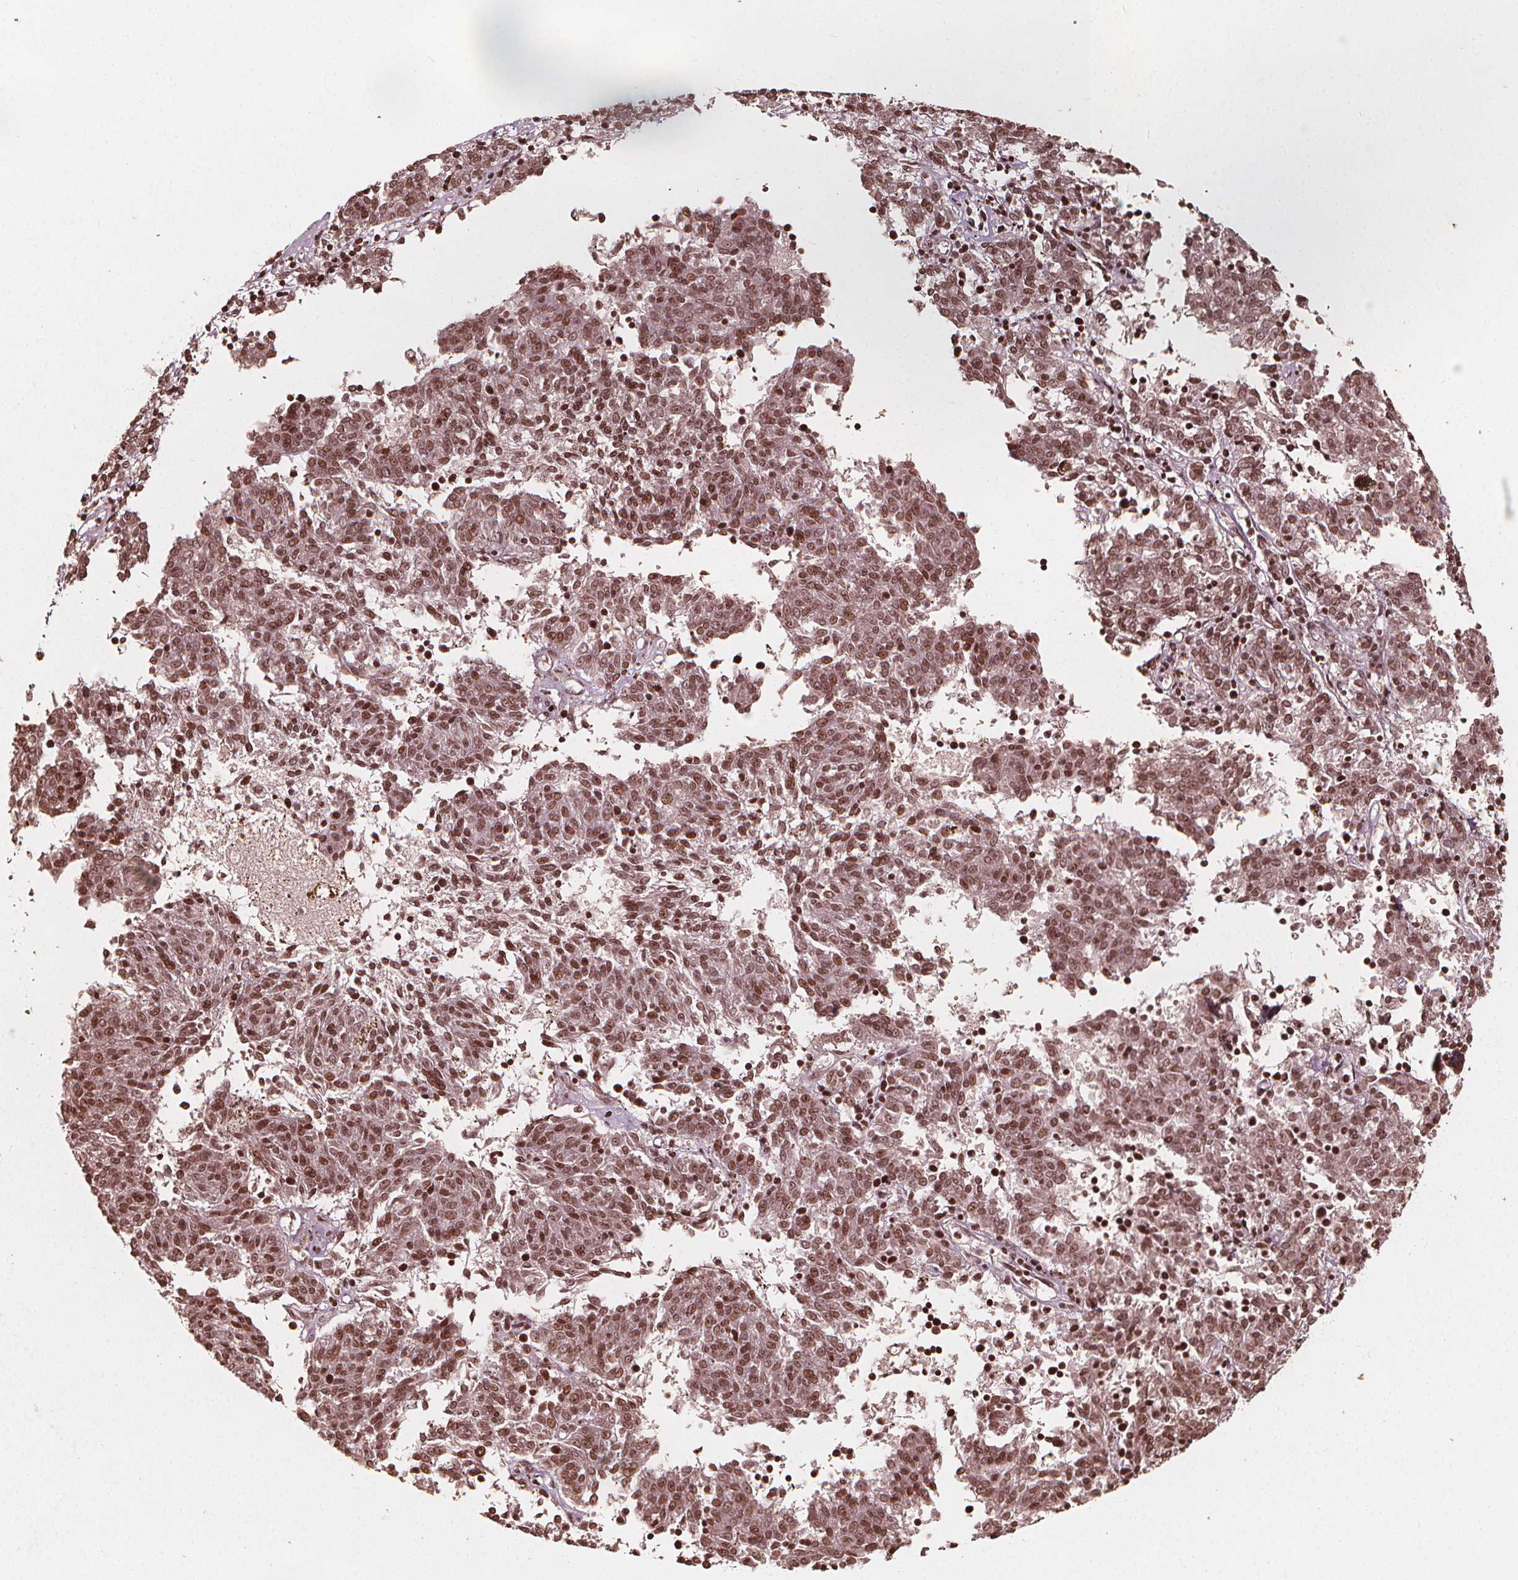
{"staining": {"intensity": "moderate", "quantity": ">75%", "location": "nuclear"}, "tissue": "melanoma", "cell_type": "Tumor cells", "image_type": "cancer", "snomed": [{"axis": "morphology", "description": "Malignant melanoma, NOS"}, {"axis": "topography", "description": "Skin"}], "caption": "DAB immunohistochemical staining of melanoma reveals moderate nuclear protein expression in approximately >75% of tumor cells.", "gene": "H3C14", "patient": {"sex": "female", "age": 72}}